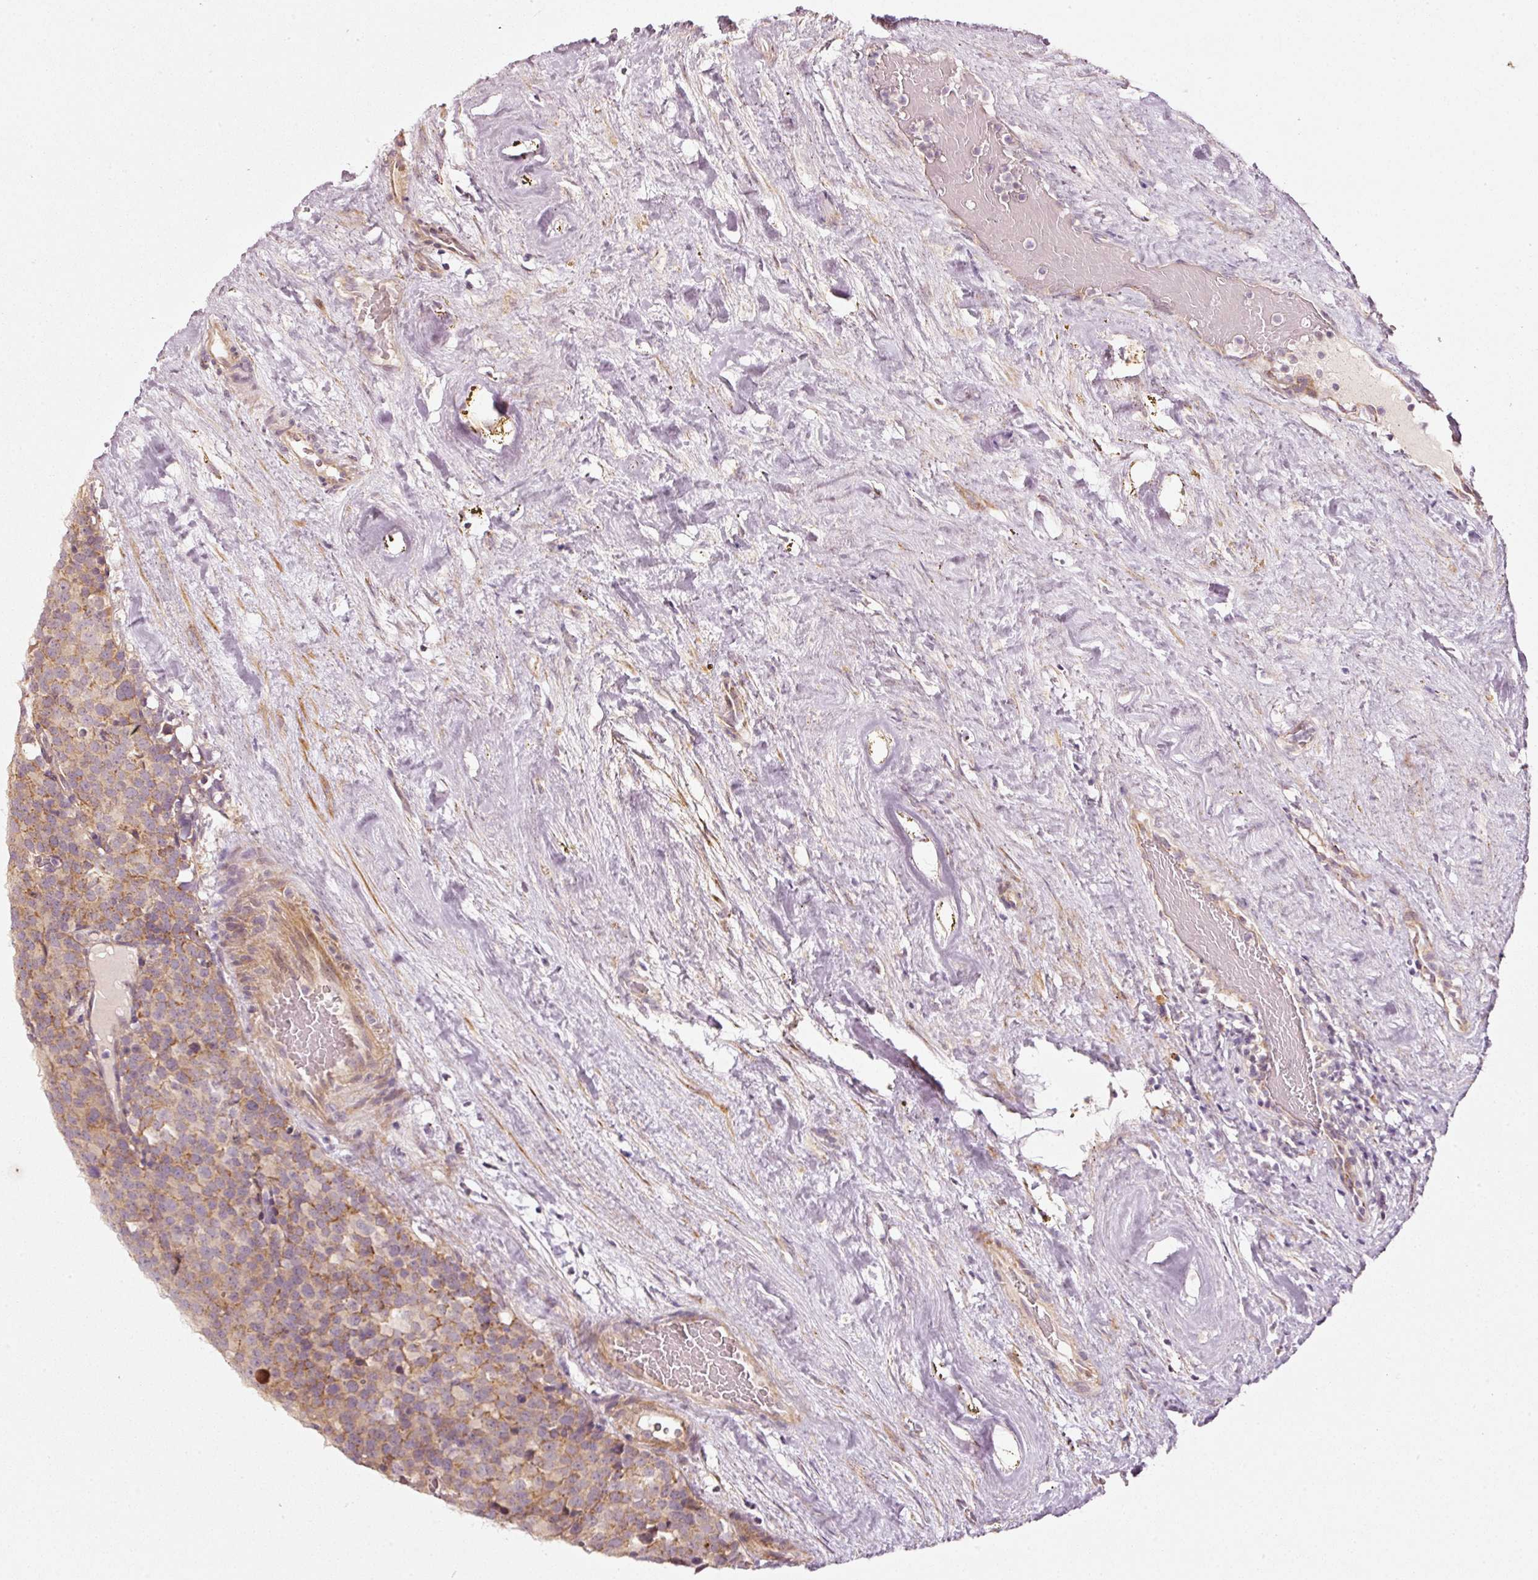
{"staining": {"intensity": "moderate", "quantity": "25%-75%", "location": "cytoplasmic/membranous"}, "tissue": "testis cancer", "cell_type": "Tumor cells", "image_type": "cancer", "snomed": [{"axis": "morphology", "description": "Seminoma, NOS"}, {"axis": "topography", "description": "Testis"}], "caption": "This micrograph reveals immunohistochemistry staining of seminoma (testis), with medium moderate cytoplasmic/membranous staining in approximately 25%-75% of tumor cells.", "gene": "ARHGAP22", "patient": {"sex": "male", "age": 71}}